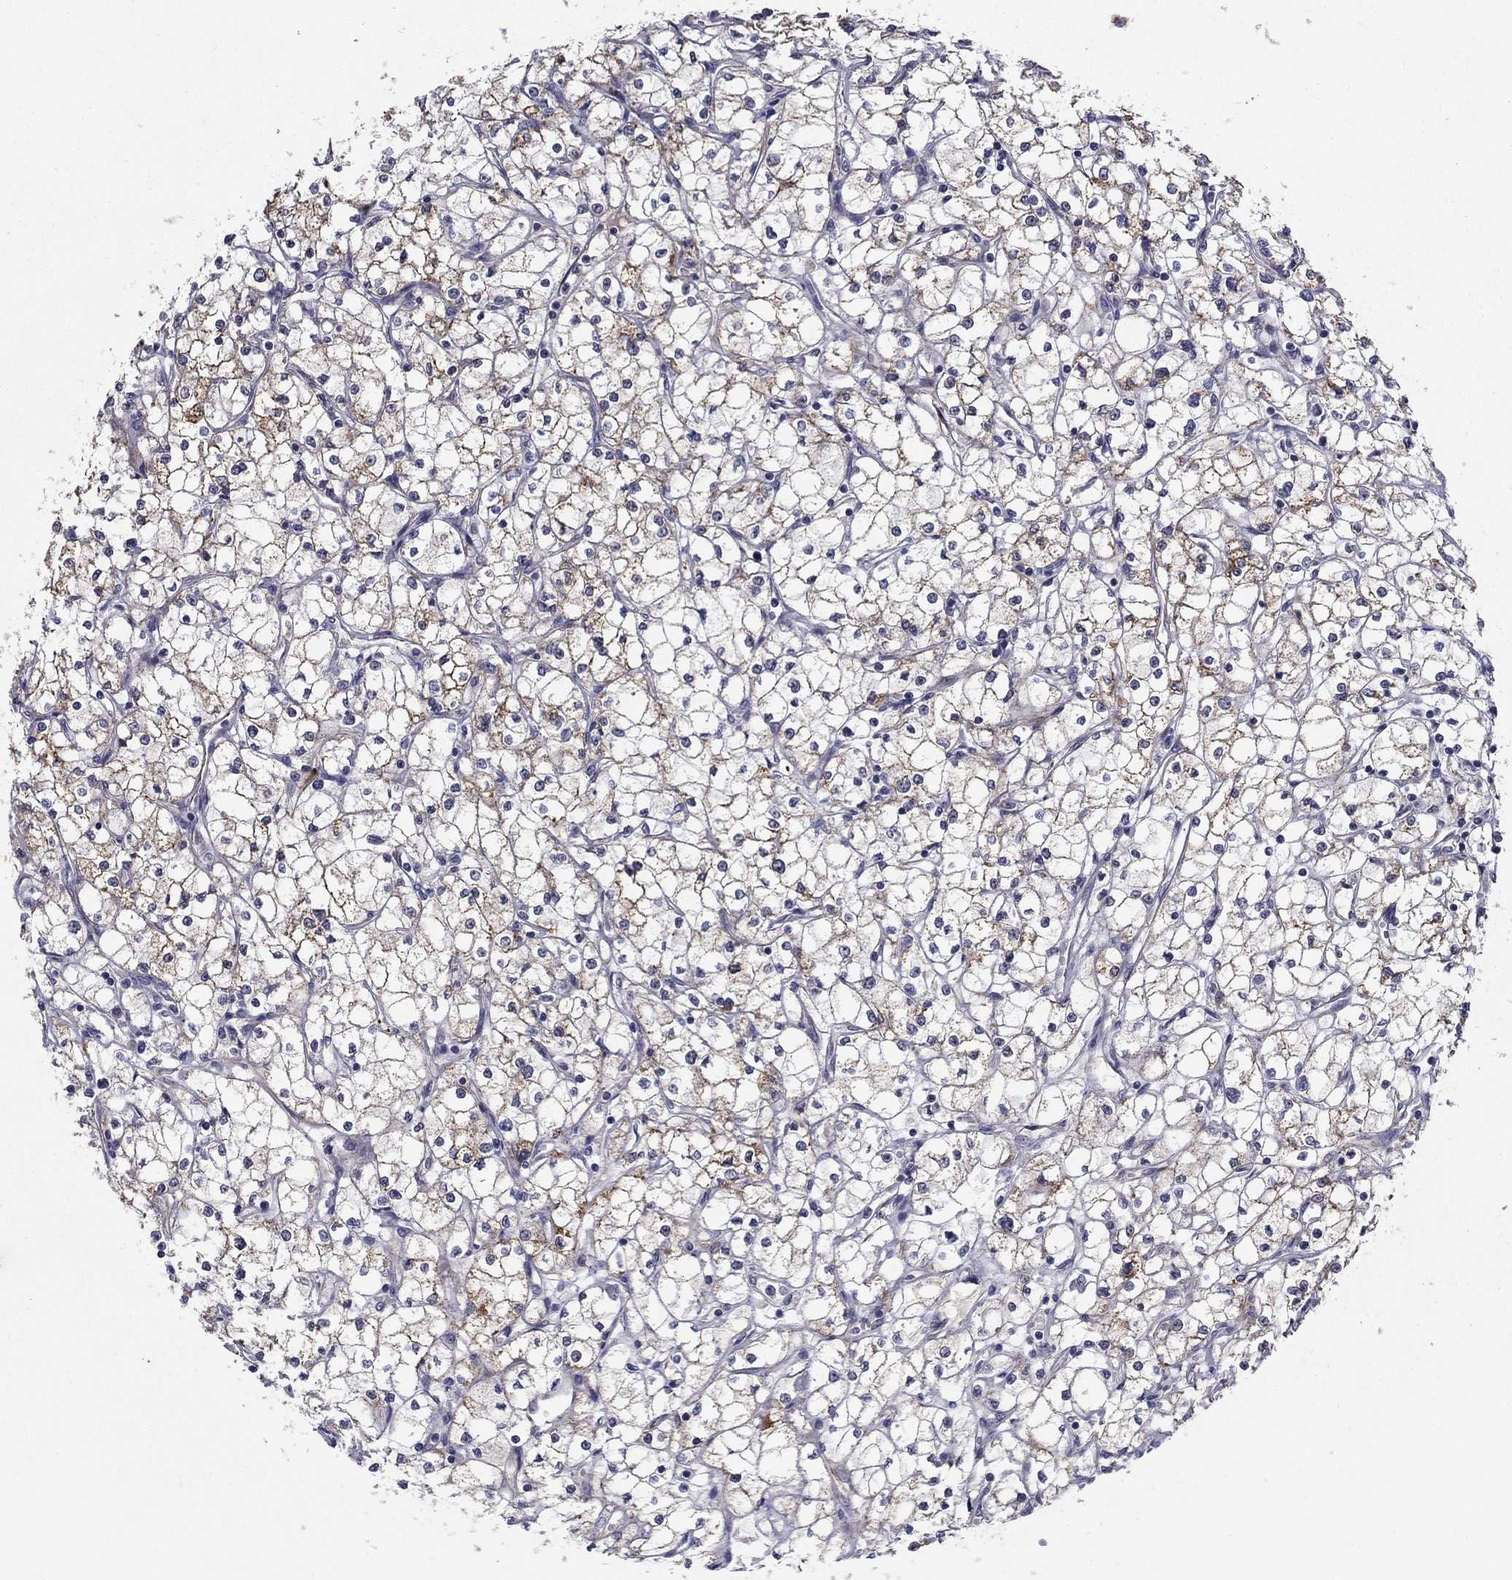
{"staining": {"intensity": "moderate", "quantity": "25%-75%", "location": "cytoplasmic/membranous"}, "tissue": "renal cancer", "cell_type": "Tumor cells", "image_type": "cancer", "snomed": [{"axis": "morphology", "description": "Adenocarcinoma, NOS"}, {"axis": "topography", "description": "Kidney"}], "caption": "Moderate cytoplasmic/membranous protein positivity is identified in approximately 25%-75% of tumor cells in renal cancer (adenocarcinoma). Using DAB (brown) and hematoxylin (blue) stains, captured at high magnification using brightfield microscopy.", "gene": "LACTB2", "patient": {"sex": "male", "age": 67}}